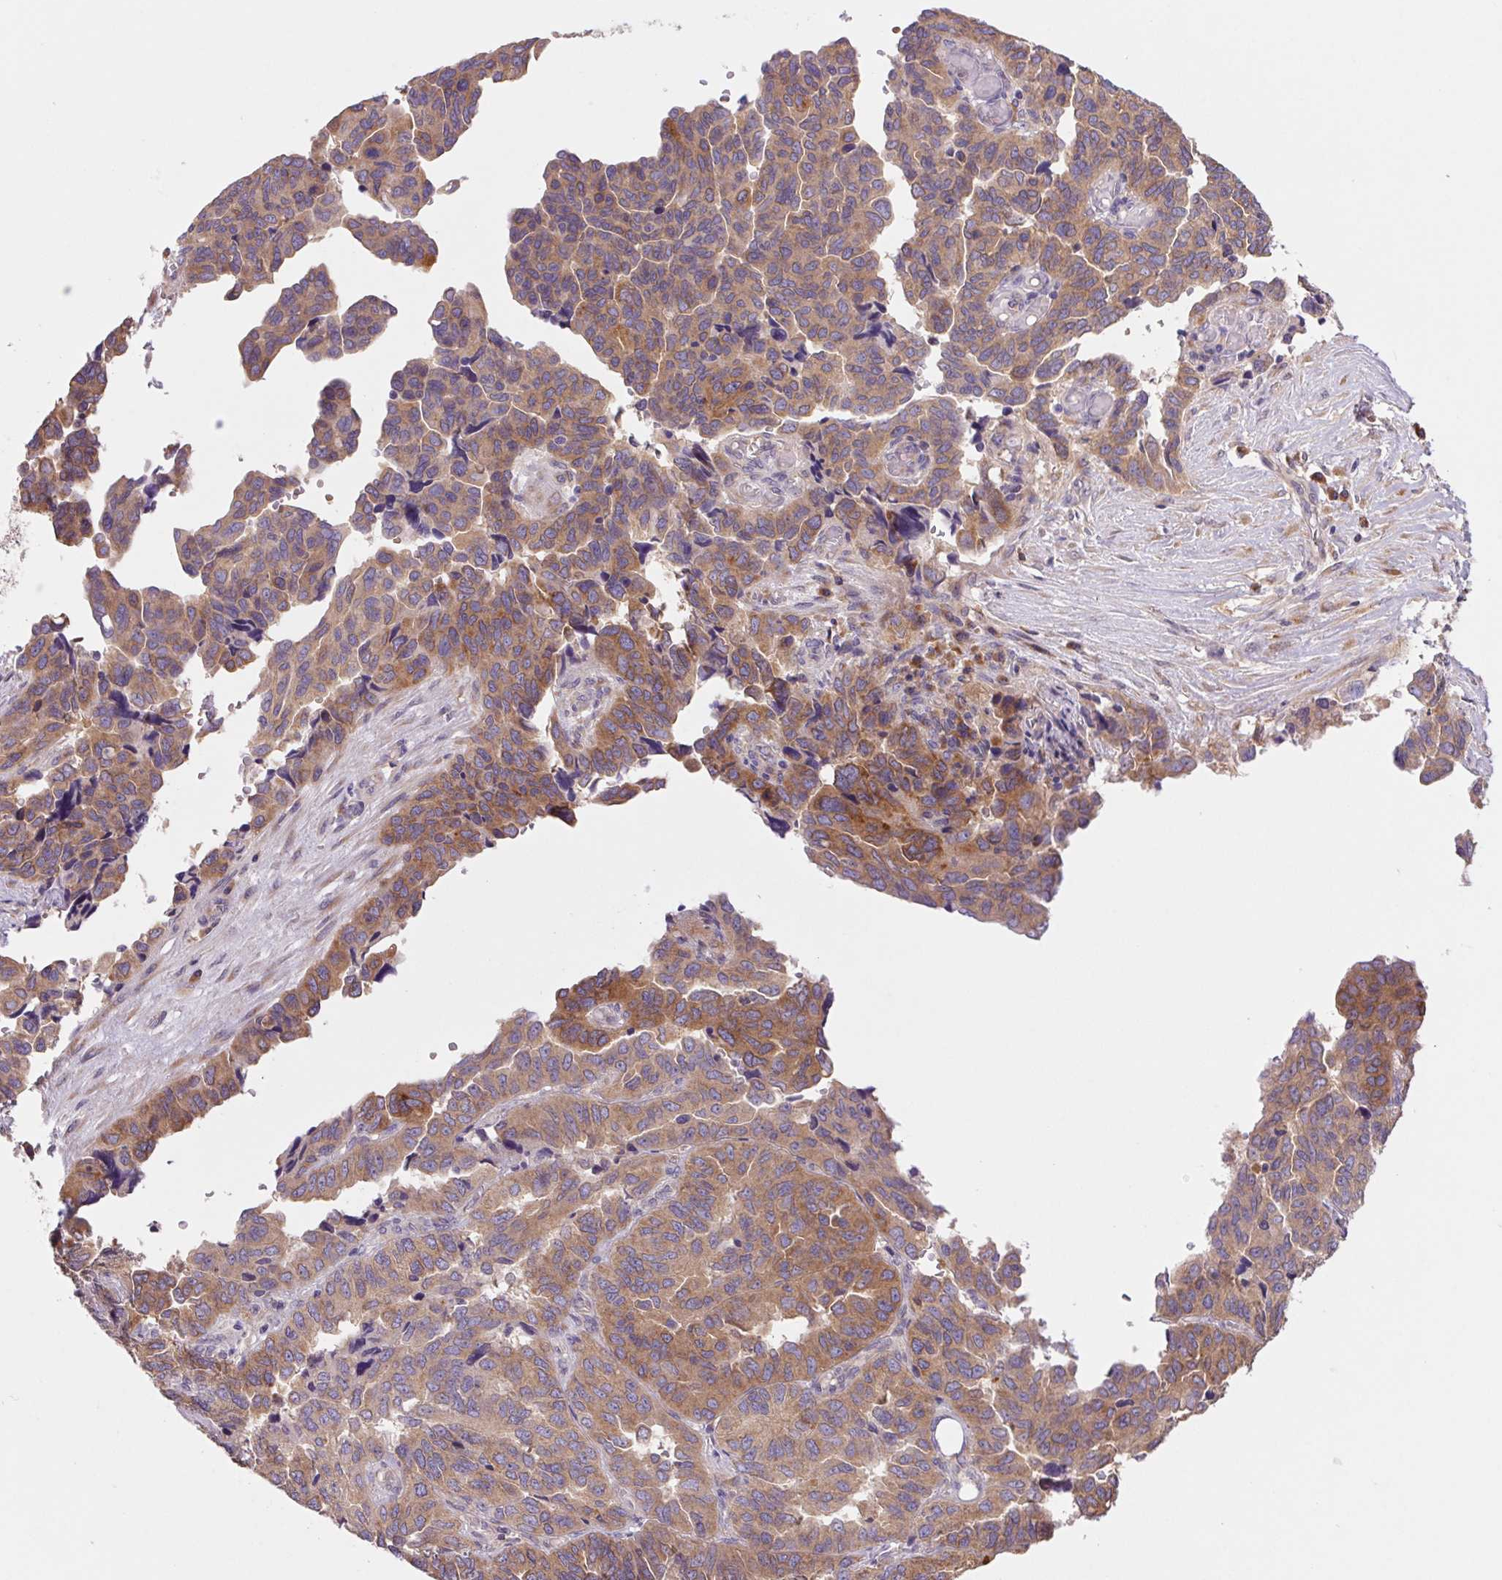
{"staining": {"intensity": "moderate", "quantity": ">75%", "location": "cytoplasmic/membranous"}, "tissue": "ovarian cancer", "cell_type": "Tumor cells", "image_type": "cancer", "snomed": [{"axis": "morphology", "description": "Cystadenocarcinoma, serous, NOS"}, {"axis": "topography", "description": "Ovary"}], "caption": "Ovarian serous cystadenocarcinoma stained for a protein demonstrates moderate cytoplasmic/membranous positivity in tumor cells. The staining is performed using DAB brown chromogen to label protein expression. The nuclei are counter-stained blue using hematoxylin.", "gene": "RAB1A", "patient": {"sex": "female", "age": 64}}